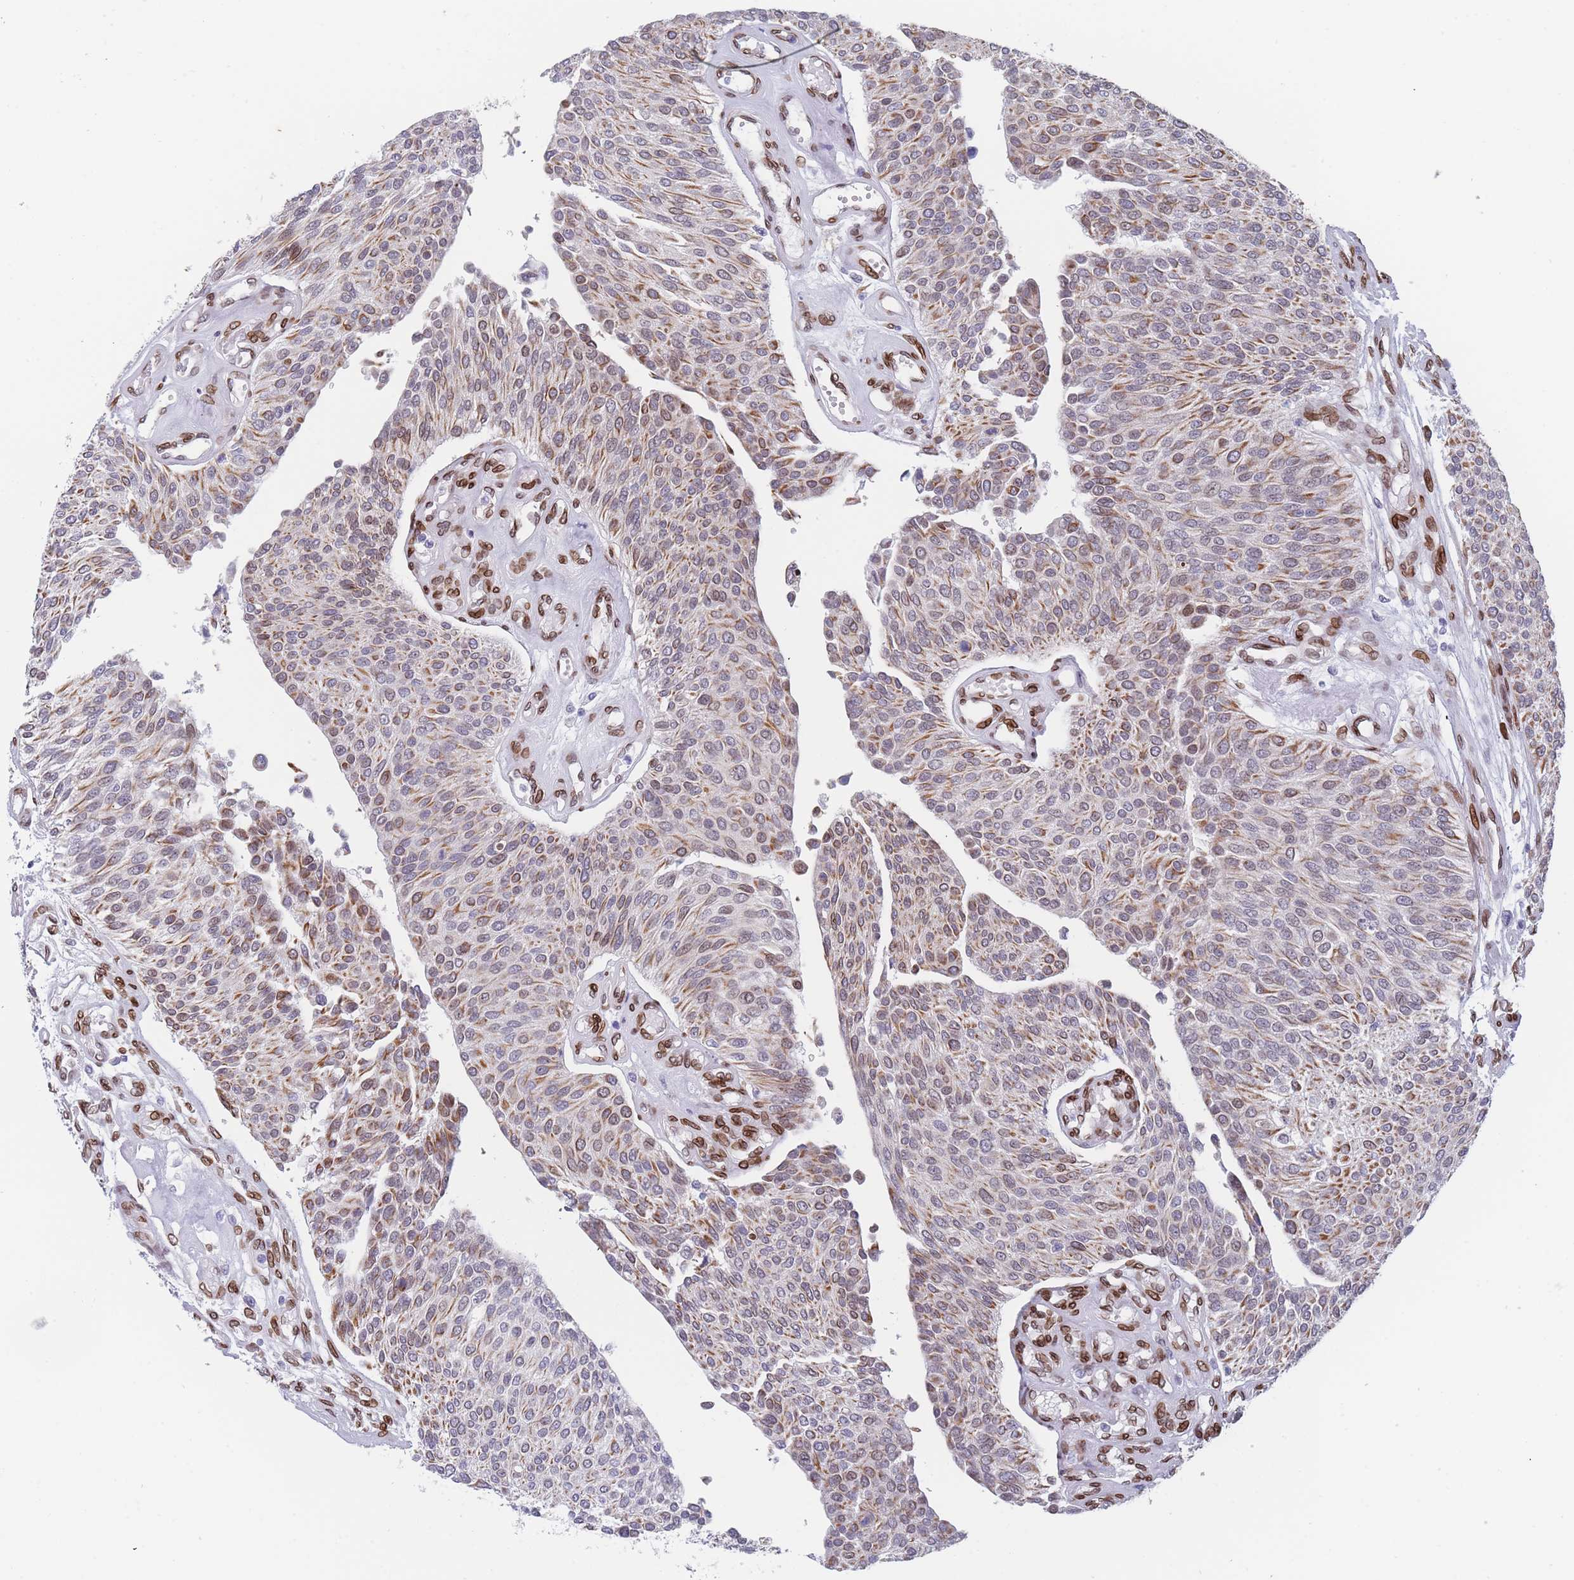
{"staining": {"intensity": "moderate", "quantity": "25%-75%", "location": "cytoplasmic/membranous,nuclear"}, "tissue": "urothelial cancer", "cell_type": "Tumor cells", "image_type": "cancer", "snomed": [{"axis": "morphology", "description": "Urothelial carcinoma, NOS"}, {"axis": "topography", "description": "Urinary bladder"}], "caption": "Urothelial cancer stained with DAB IHC demonstrates medium levels of moderate cytoplasmic/membranous and nuclear positivity in approximately 25%-75% of tumor cells. (IHC, brightfield microscopy, high magnification).", "gene": "ZBTB1", "patient": {"sex": "male", "age": 55}}